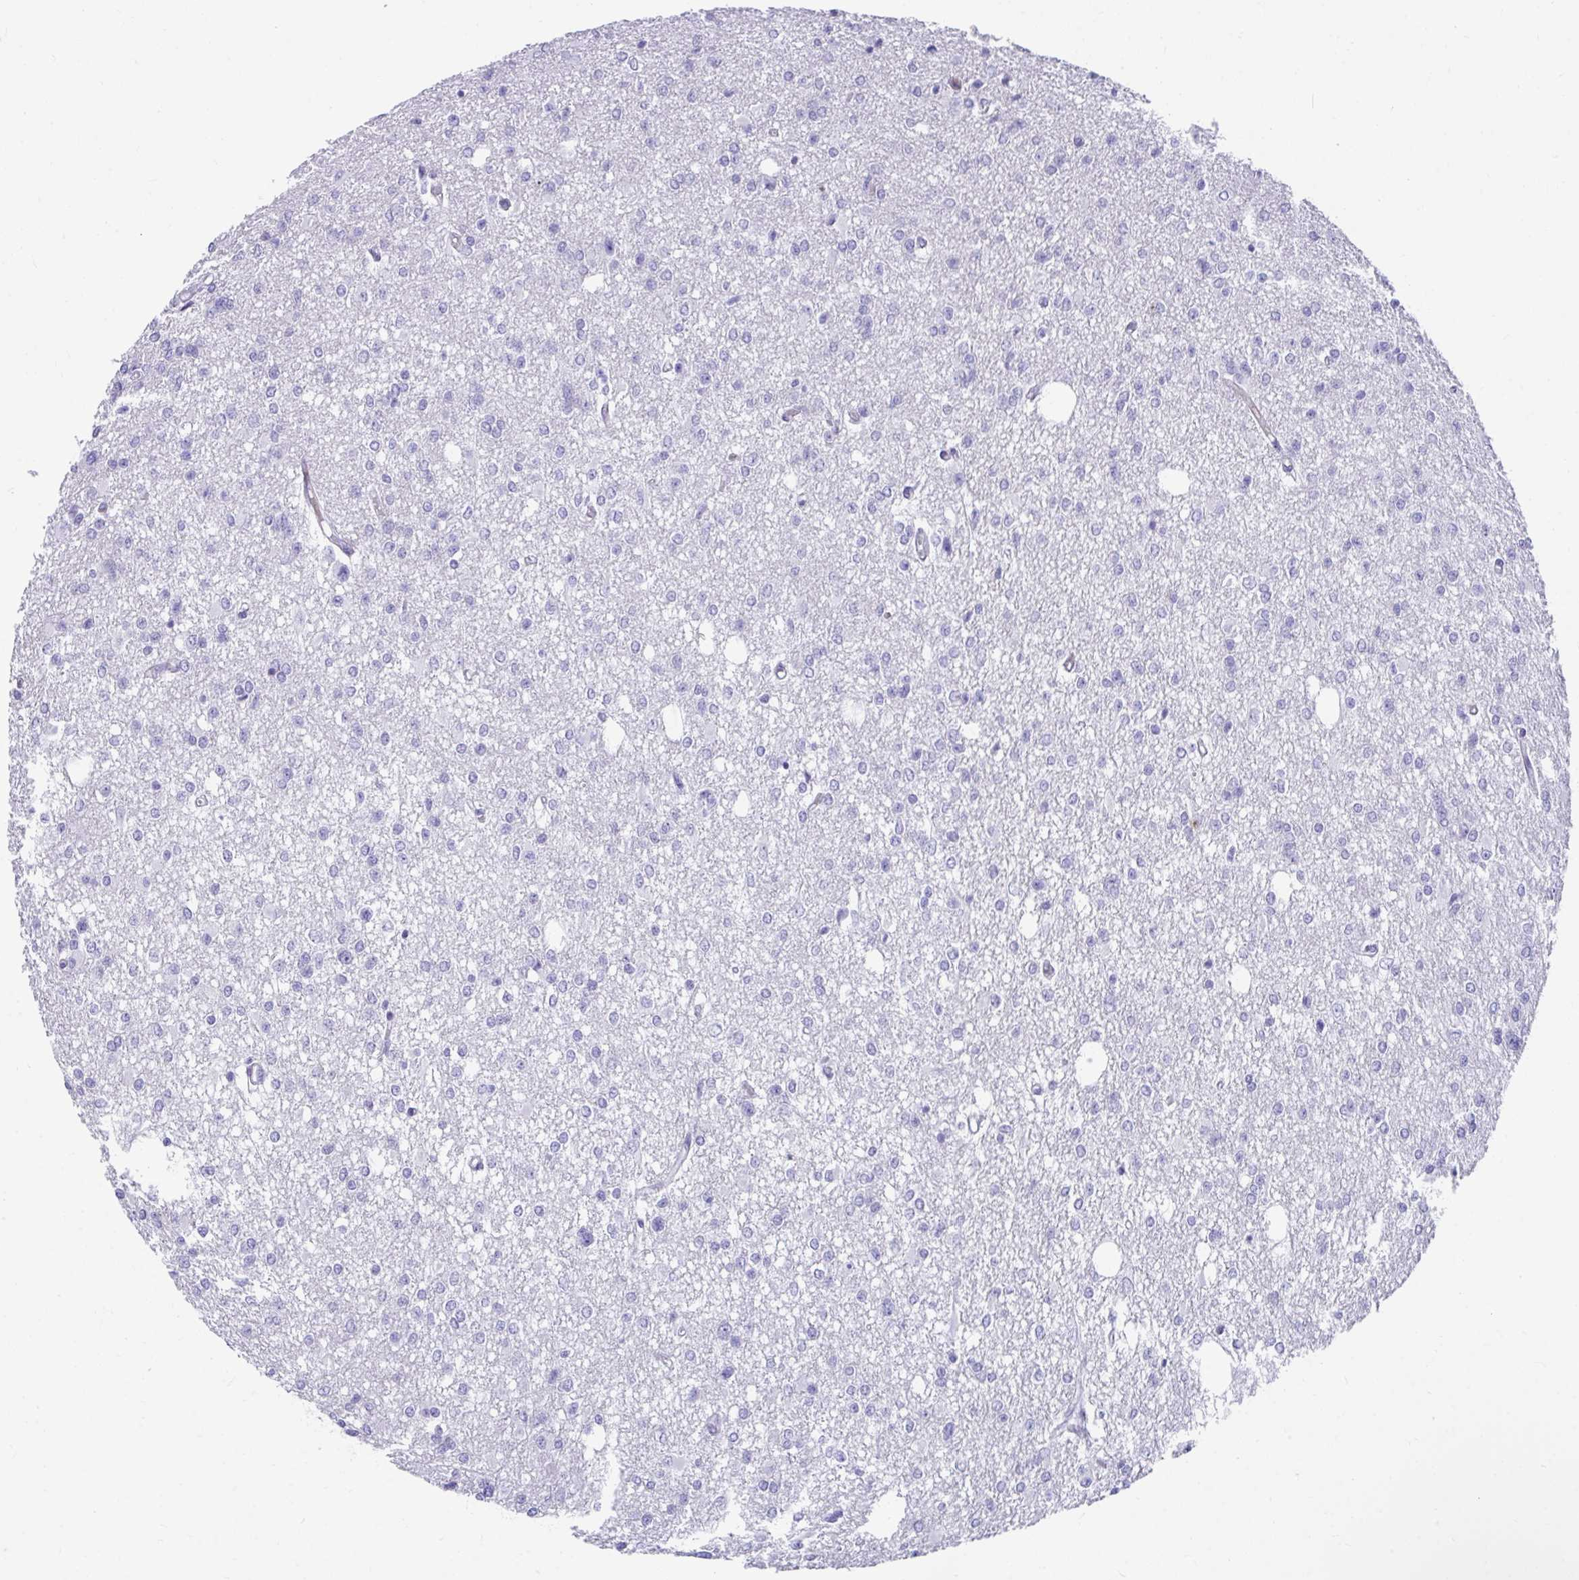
{"staining": {"intensity": "negative", "quantity": "none", "location": "none"}, "tissue": "glioma", "cell_type": "Tumor cells", "image_type": "cancer", "snomed": [{"axis": "morphology", "description": "Glioma, malignant, Low grade"}, {"axis": "topography", "description": "Brain"}], "caption": "Immunohistochemical staining of human low-grade glioma (malignant) shows no significant staining in tumor cells. The staining is performed using DAB brown chromogen with nuclei counter-stained in using hematoxylin.", "gene": "CSTB", "patient": {"sex": "male", "age": 26}}